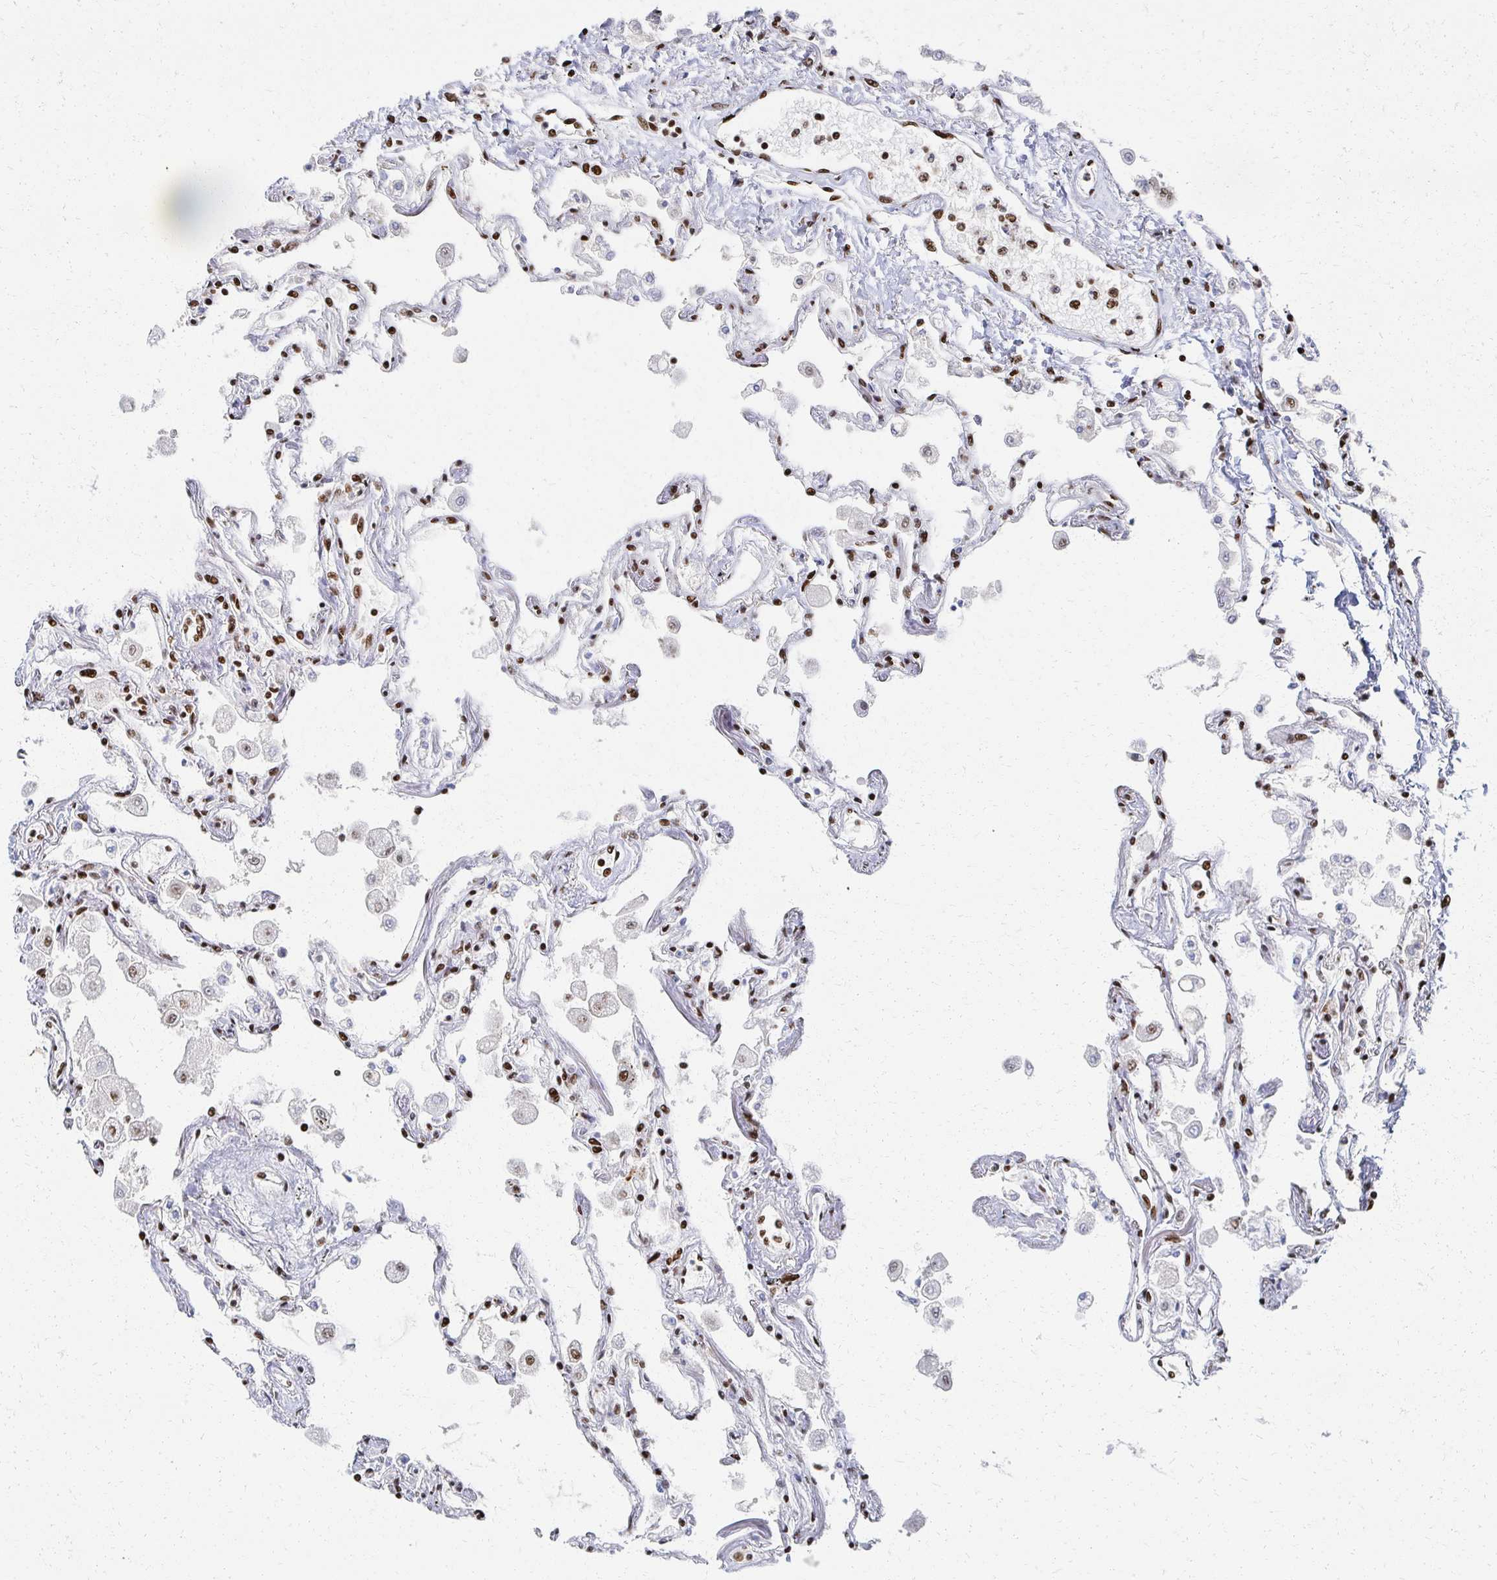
{"staining": {"intensity": "strong", "quantity": "25%-75%", "location": "nuclear"}, "tissue": "lung", "cell_type": "Alveolar cells", "image_type": "normal", "snomed": [{"axis": "morphology", "description": "Normal tissue, NOS"}, {"axis": "morphology", "description": "Adenocarcinoma, NOS"}, {"axis": "topography", "description": "Cartilage tissue"}, {"axis": "topography", "description": "Lung"}], "caption": "Immunohistochemical staining of normal lung reveals 25%-75% levels of strong nuclear protein staining in approximately 25%-75% of alveolar cells.", "gene": "RBBP4", "patient": {"sex": "female", "age": 67}}